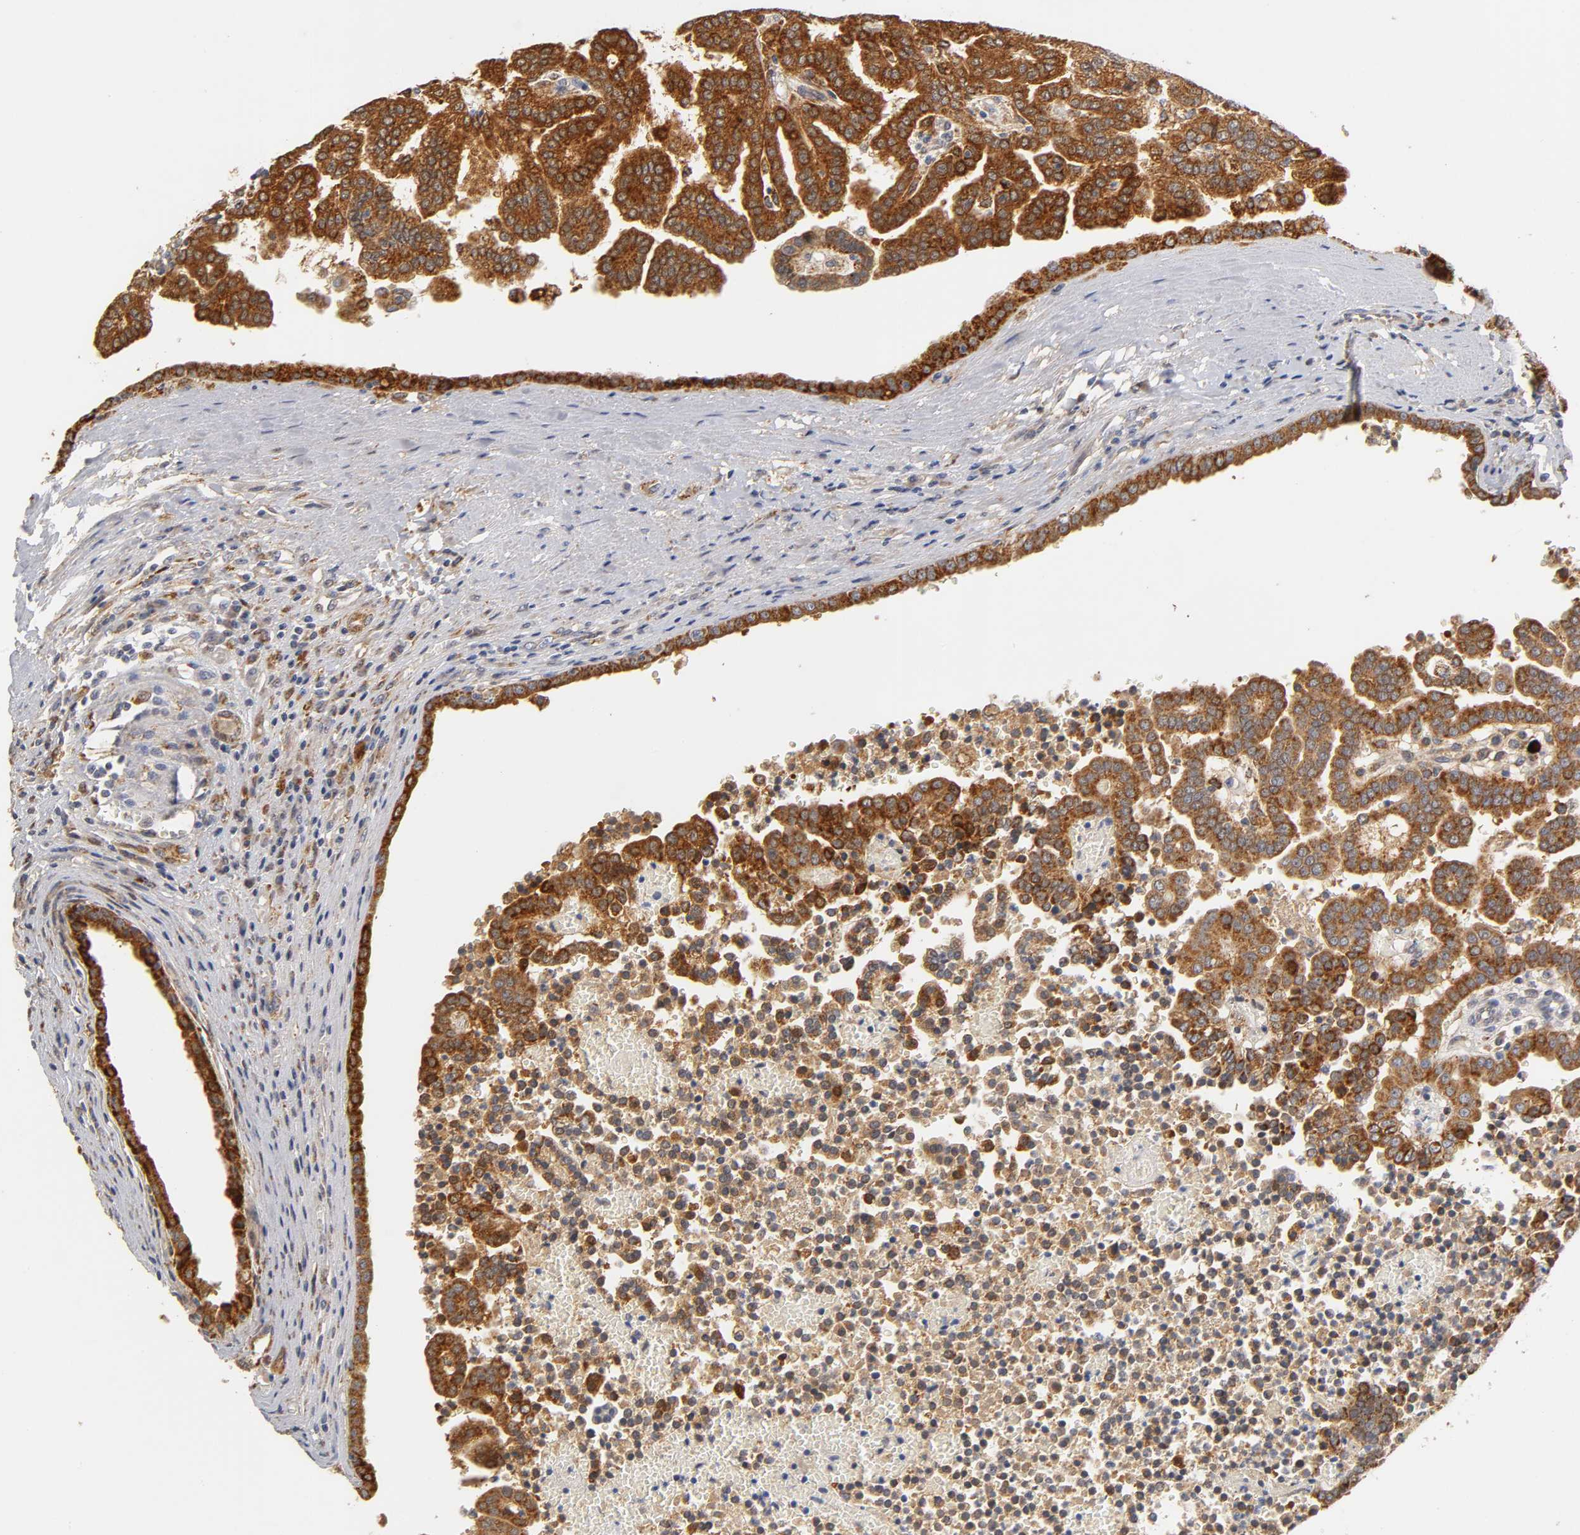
{"staining": {"intensity": "strong", "quantity": ">75%", "location": "cytoplasmic/membranous"}, "tissue": "renal cancer", "cell_type": "Tumor cells", "image_type": "cancer", "snomed": [{"axis": "morphology", "description": "Adenocarcinoma, NOS"}, {"axis": "topography", "description": "Kidney"}], "caption": "Adenocarcinoma (renal) tissue reveals strong cytoplasmic/membranous positivity in approximately >75% of tumor cells, visualized by immunohistochemistry.", "gene": "ISG15", "patient": {"sex": "male", "age": 61}}